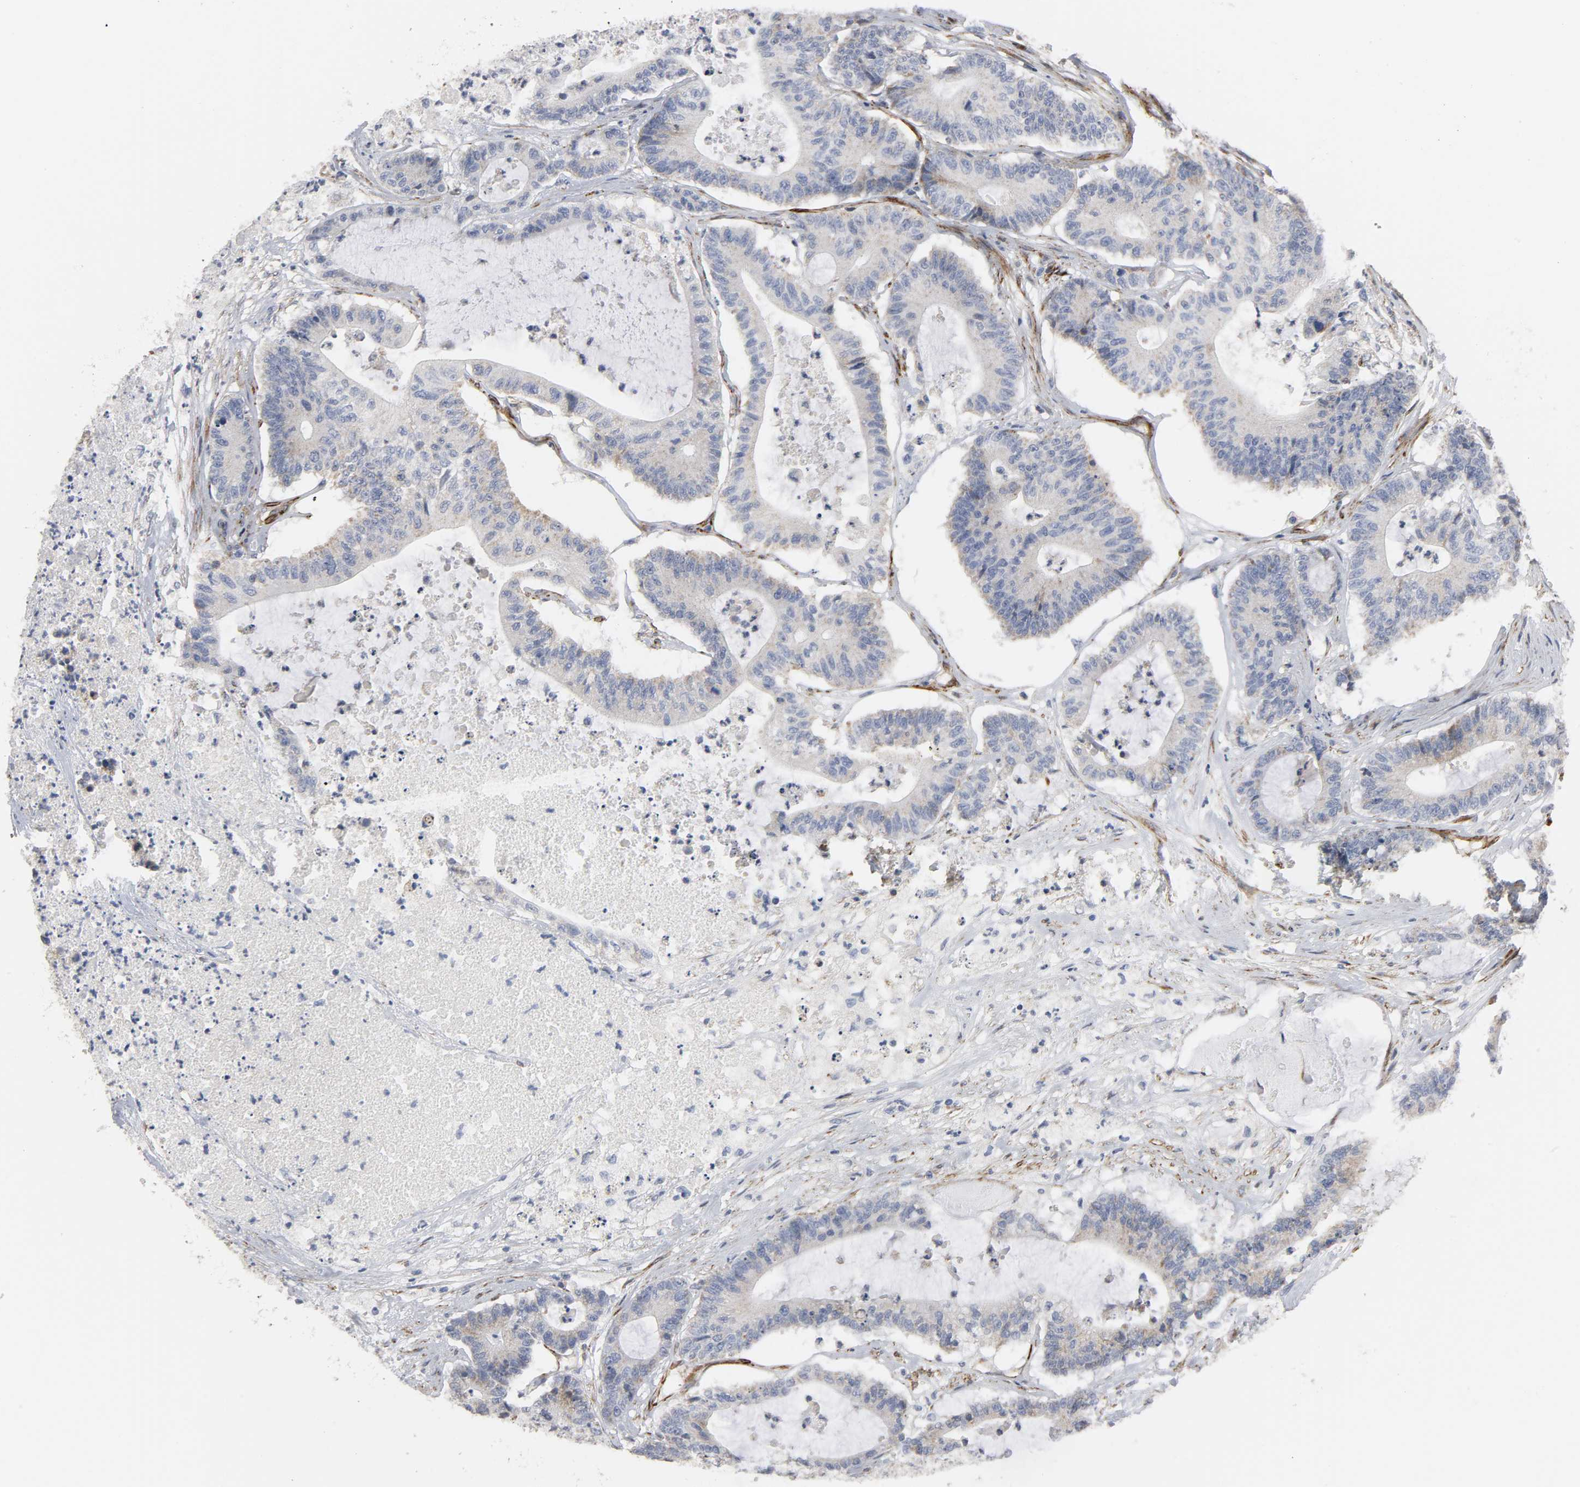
{"staining": {"intensity": "negative", "quantity": "none", "location": "none"}, "tissue": "colorectal cancer", "cell_type": "Tumor cells", "image_type": "cancer", "snomed": [{"axis": "morphology", "description": "Adenocarcinoma, NOS"}, {"axis": "topography", "description": "Colon"}], "caption": "Histopathology image shows no significant protein positivity in tumor cells of colorectal cancer (adenocarcinoma).", "gene": "GNG2", "patient": {"sex": "female", "age": 84}}